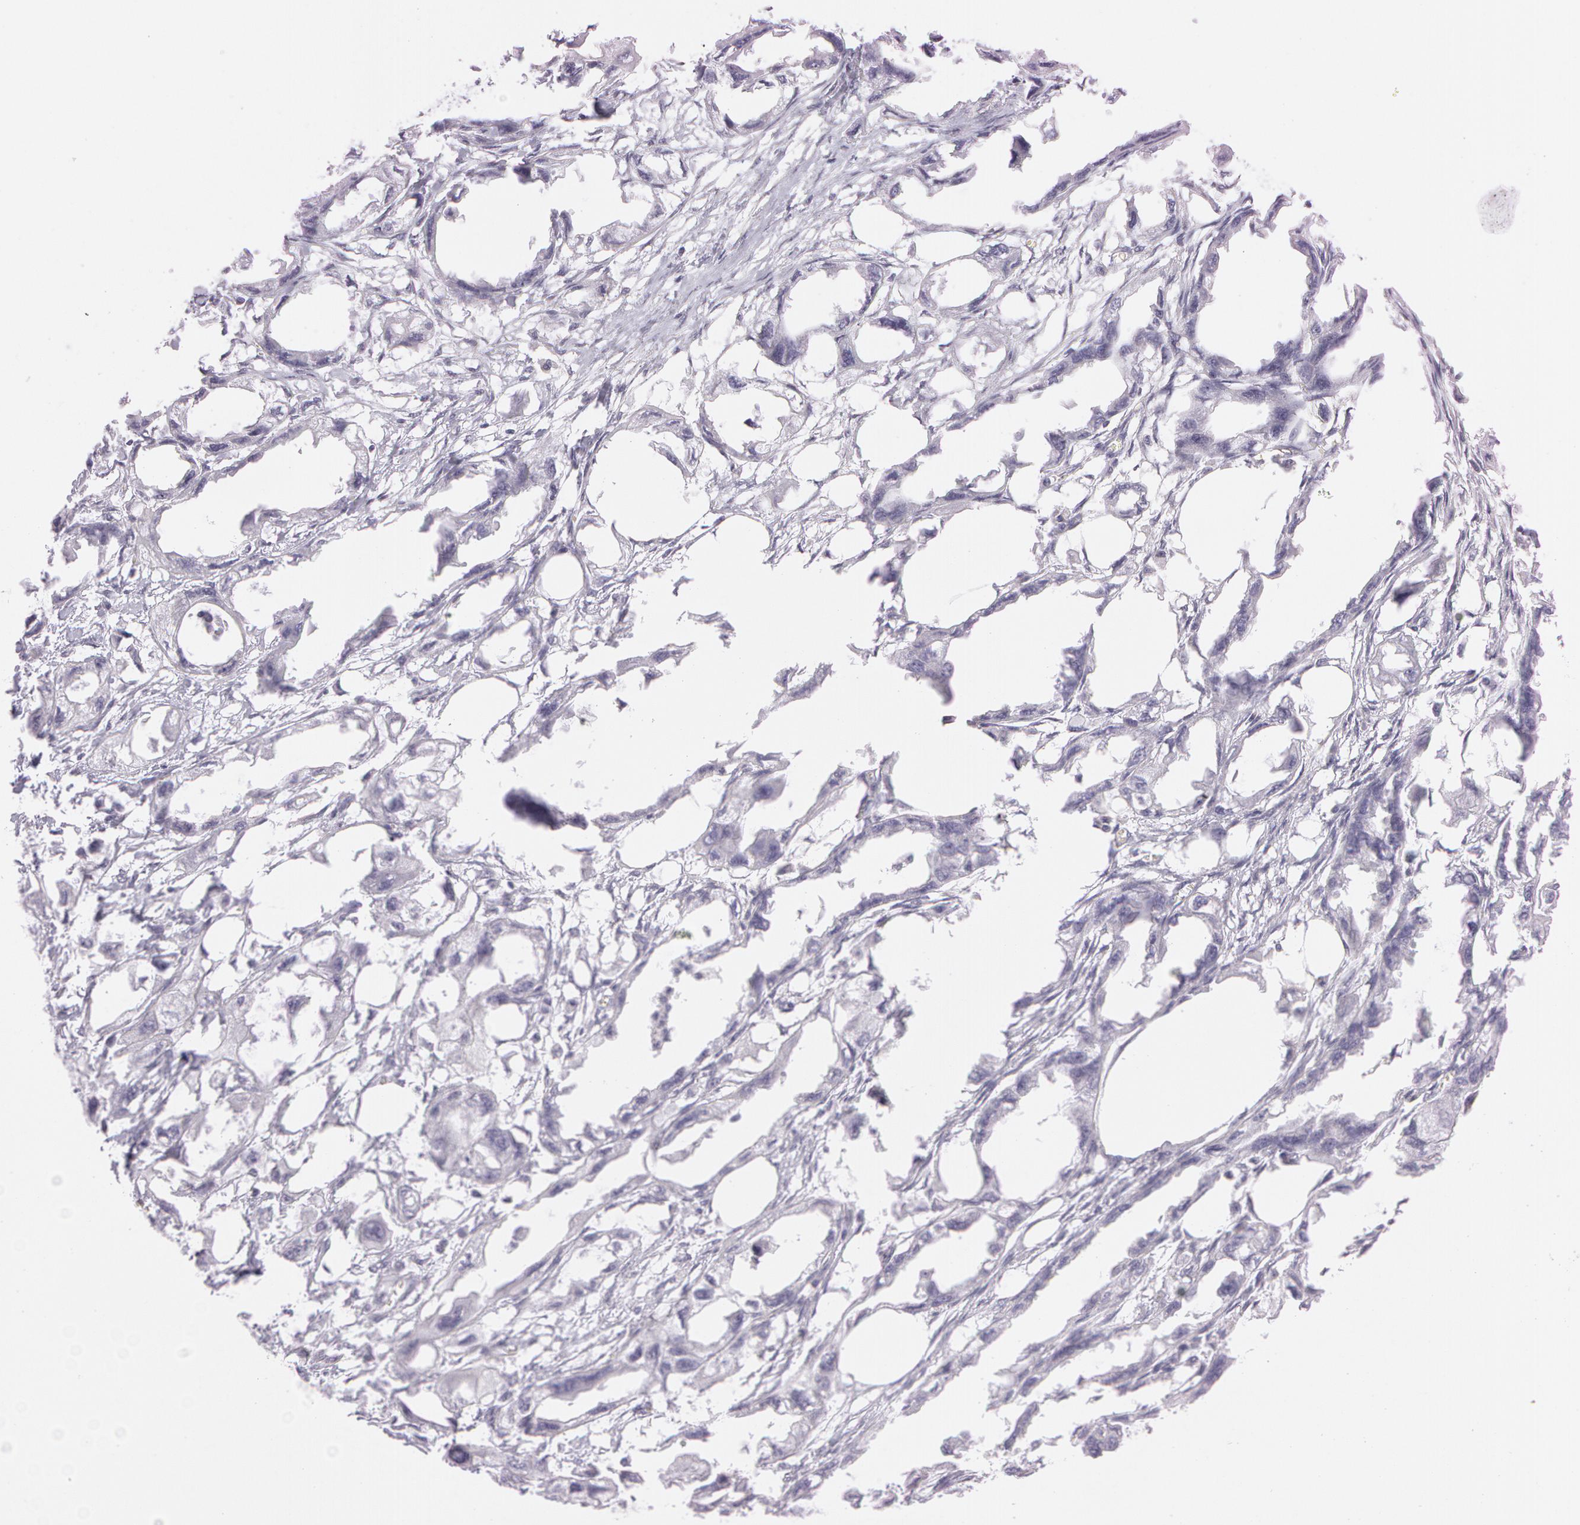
{"staining": {"intensity": "negative", "quantity": "none", "location": "none"}, "tissue": "endometrial cancer", "cell_type": "Tumor cells", "image_type": "cancer", "snomed": [{"axis": "morphology", "description": "Adenocarcinoma, NOS"}, {"axis": "topography", "description": "Endometrium"}], "caption": "Immunohistochemical staining of human endometrial adenocarcinoma demonstrates no significant expression in tumor cells.", "gene": "OTC", "patient": {"sex": "female", "age": 67}}